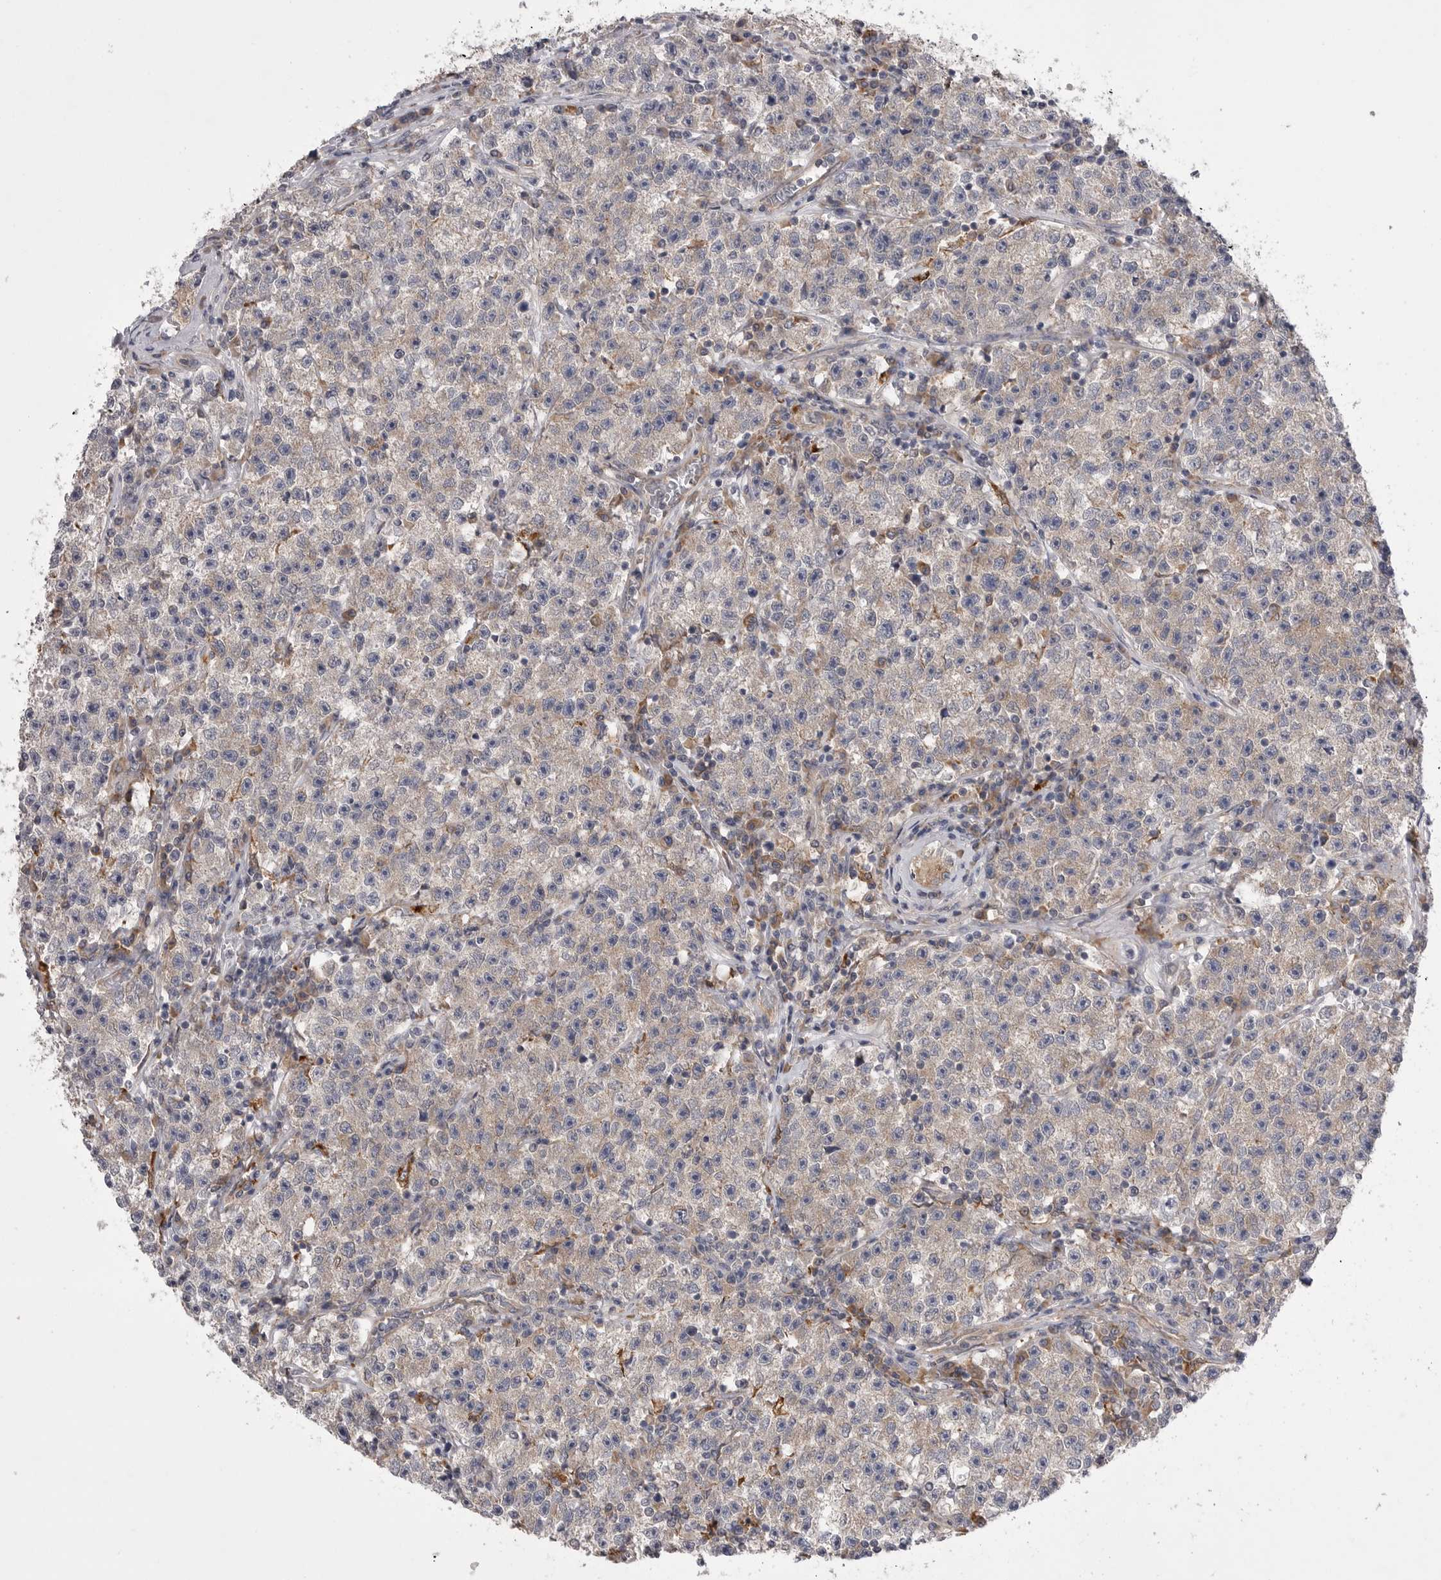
{"staining": {"intensity": "negative", "quantity": "none", "location": "none"}, "tissue": "testis cancer", "cell_type": "Tumor cells", "image_type": "cancer", "snomed": [{"axis": "morphology", "description": "Seminoma, NOS"}, {"axis": "topography", "description": "Testis"}], "caption": "High power microscopy photomicrograph of an IHC photomicrograph of testis seminoma, revealing no significant positivity in tumor cells.", "gene": "VAC14", "patient": {"sex": "male", "age": 22}}